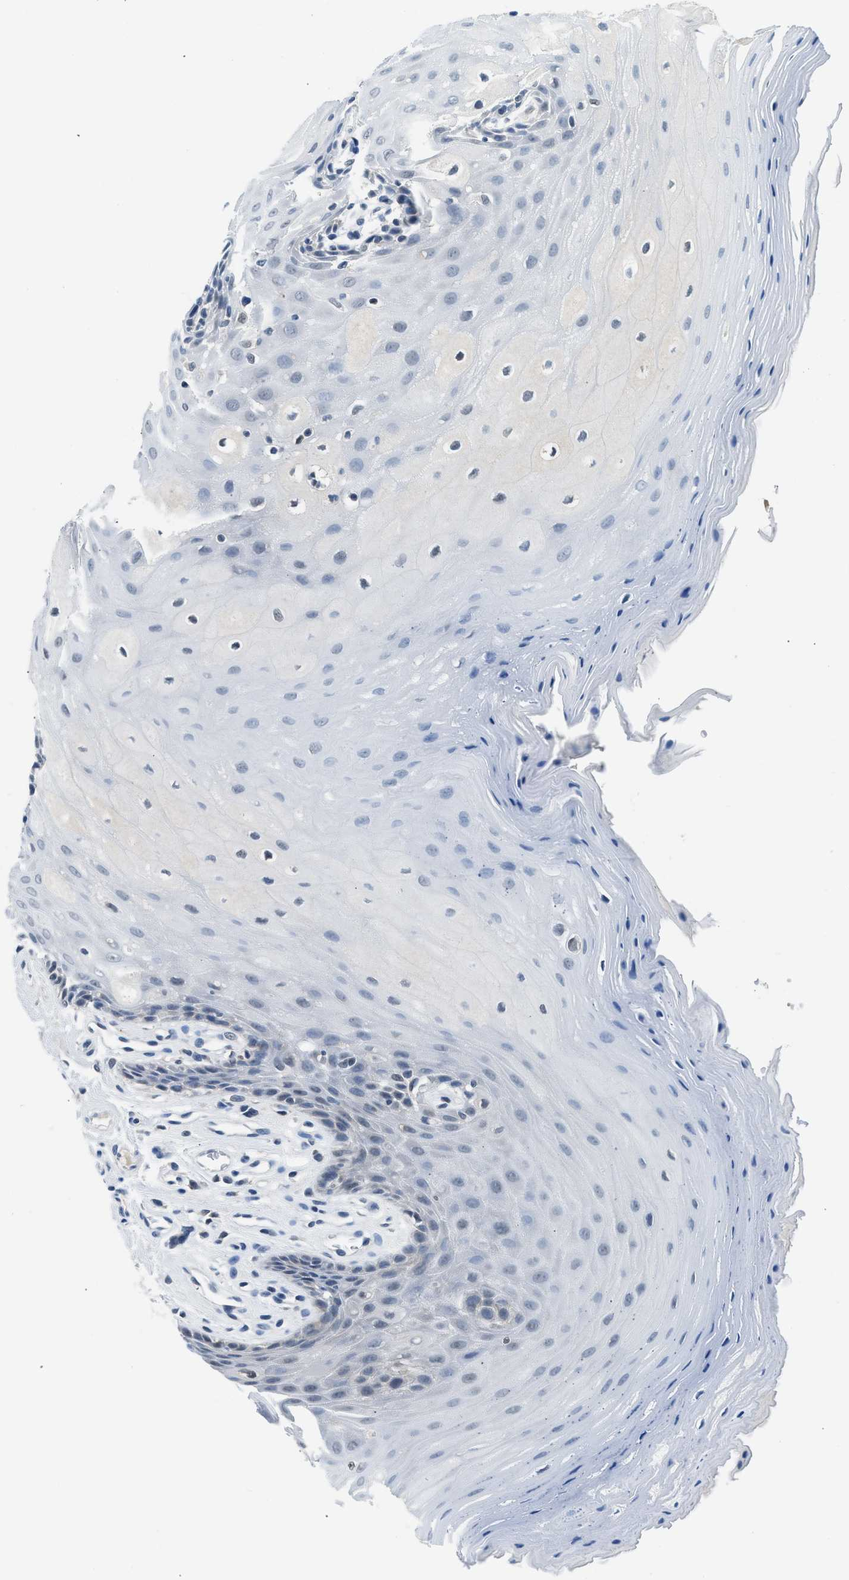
{"staining": {"intensity": "negative", "quantity": "none", "location": "none"}, "tissue": "oral mucosa", "cell_type": "Squamous epithelial cells", "image_type": "normal", "snomed": [{"axis": "morphology", "description": "Normal tissue, NOS"}, {"axis": "morphology", "description": "Squamous cell carcinoma, NOS"}, {"axis": "topography", "description": "Oral tissue"}, {"axis": "topography", "description": "Head-Neck"}], "caption": "The immunohistochemistry (IHC) histopathology image has no significant expression in squamous epithelial cells of oral mucosa.", "gene": "ALX1", "patient": {"sex": "male", "age": 71}}